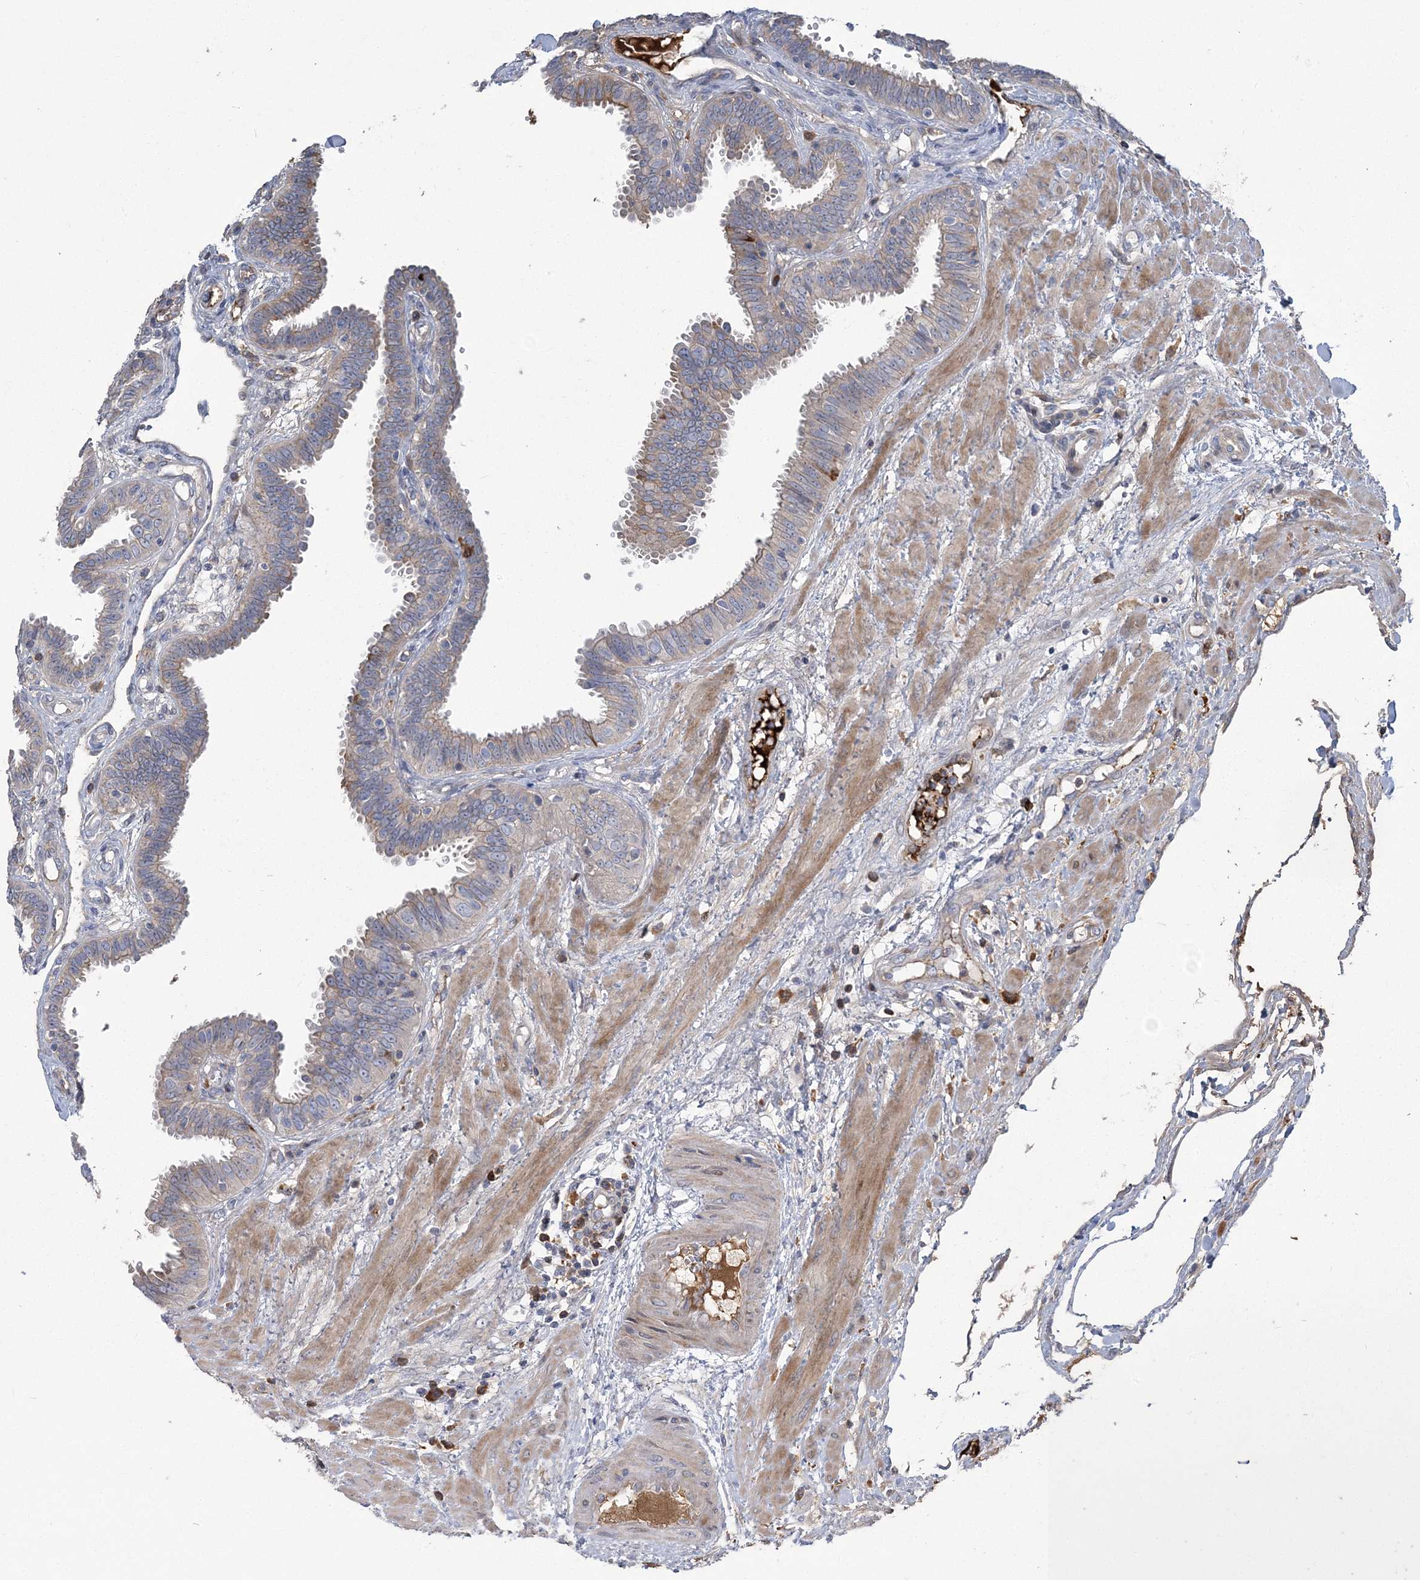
{"staining": {"intensity": "weak", "quantity": "25%-75%", "location": "cytoplasmic/membranous"}, "tissue": "fallopian tube", "cell_type": "Glandular cells", "image_type": "normal", "snomed": [{"axis": "morphology", "description": "Normal tissue, NOS"}, {"axis": "topography", "description": "Fallopian tube"}], "caption": "Immunohistochemical staining of benign human fallopian tube shows low levels of weak cytoplasmic/membranous staining in approximately 25%-75% of glandular cells. The protein of interest is stained brown, and the nuclei are stained in blue (DAB IHC with brightfield microscopy, high magnification).", "gene": "WBP1L", "patient": {"sex": "female", "age": 32}}